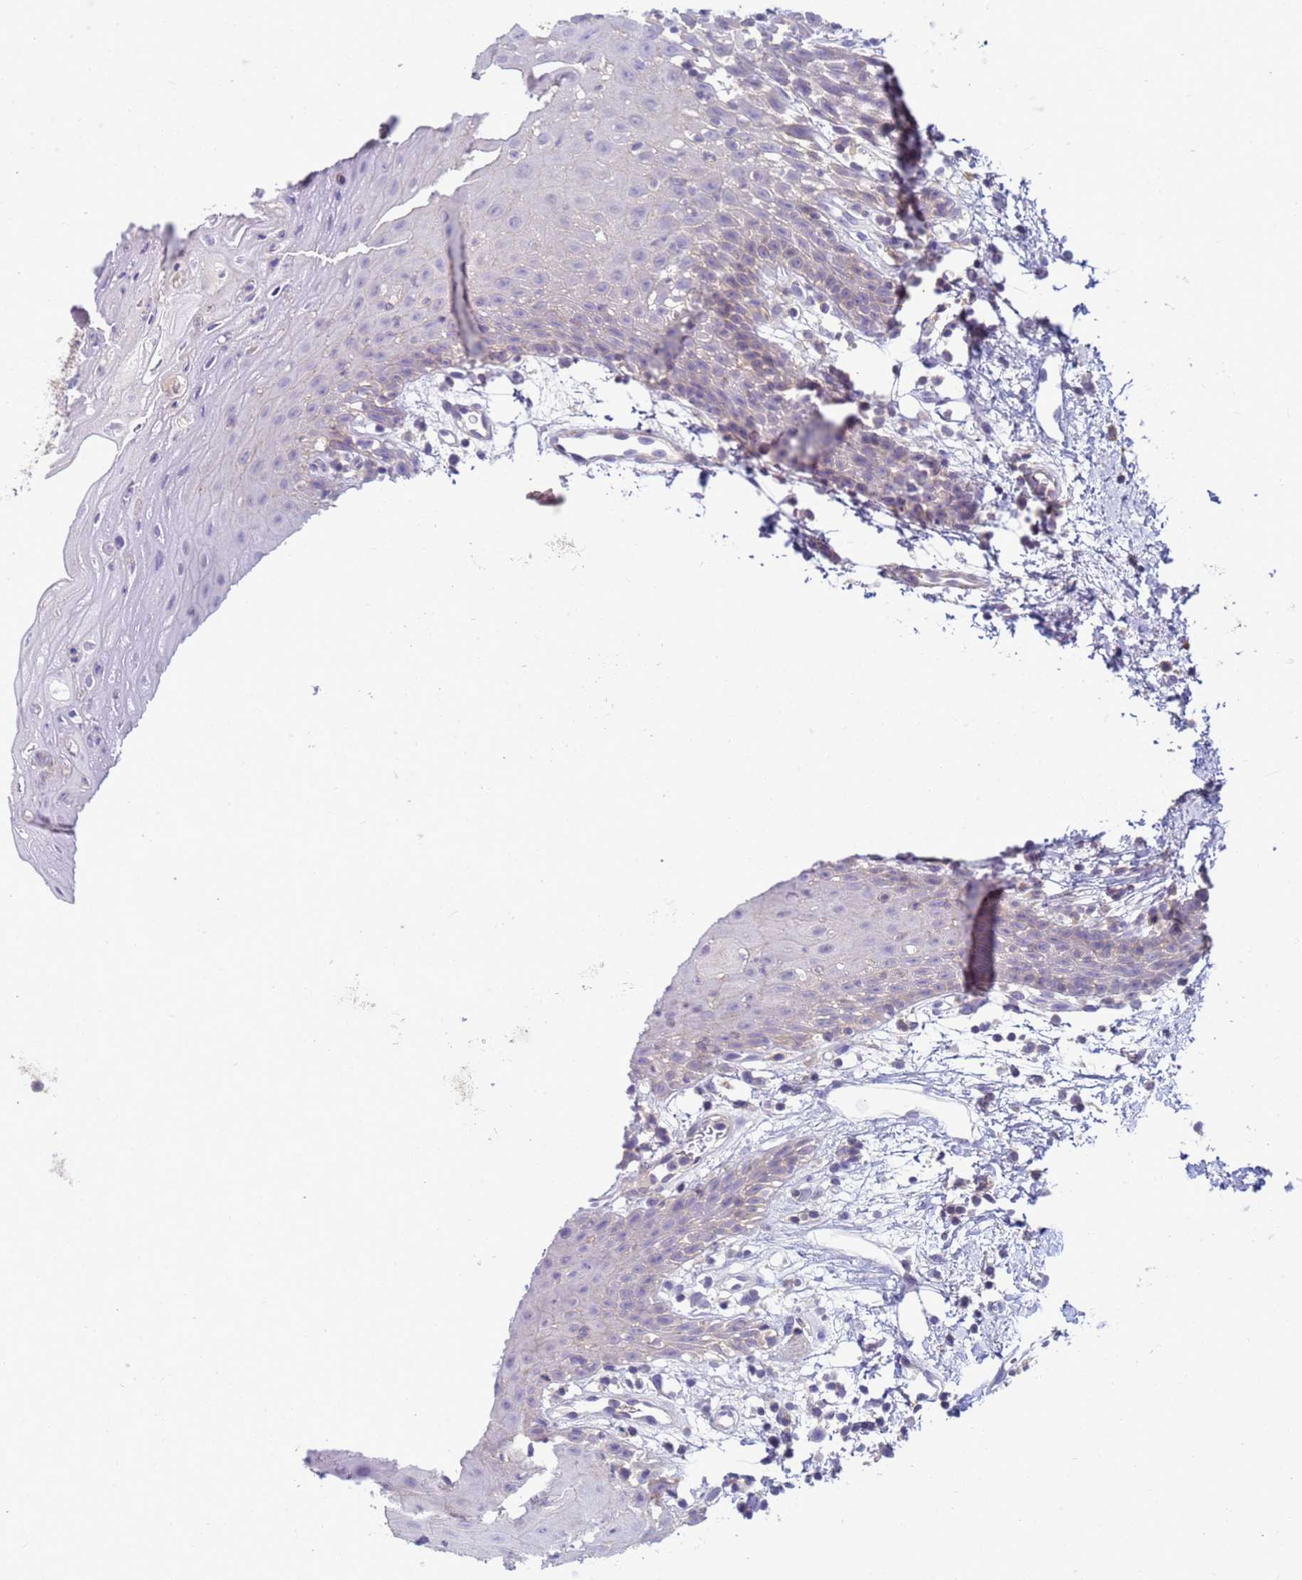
{"staining": {"intensity": "negative", "quantity": "none", "location": "none"}, "tissue": "oral mucosa", "cell_type": "Squamous epithelial cells", "image_type": "normal", "snomed": [{"axis": "morphology", "description": "Normal tissue, NOS"}, {"axis": "topography", "description": "Oral tissue"}, {"axis": "topography", "description": "Tounge, NOS"}], "caption": "This is a histopathology image of immunohistochemistry (IHC) staining of normal oral mucosa, which shows no staining in squamous epithelial cells.", "gene": "KLHL13", "patient": {"sex": "female", "age": 59}}